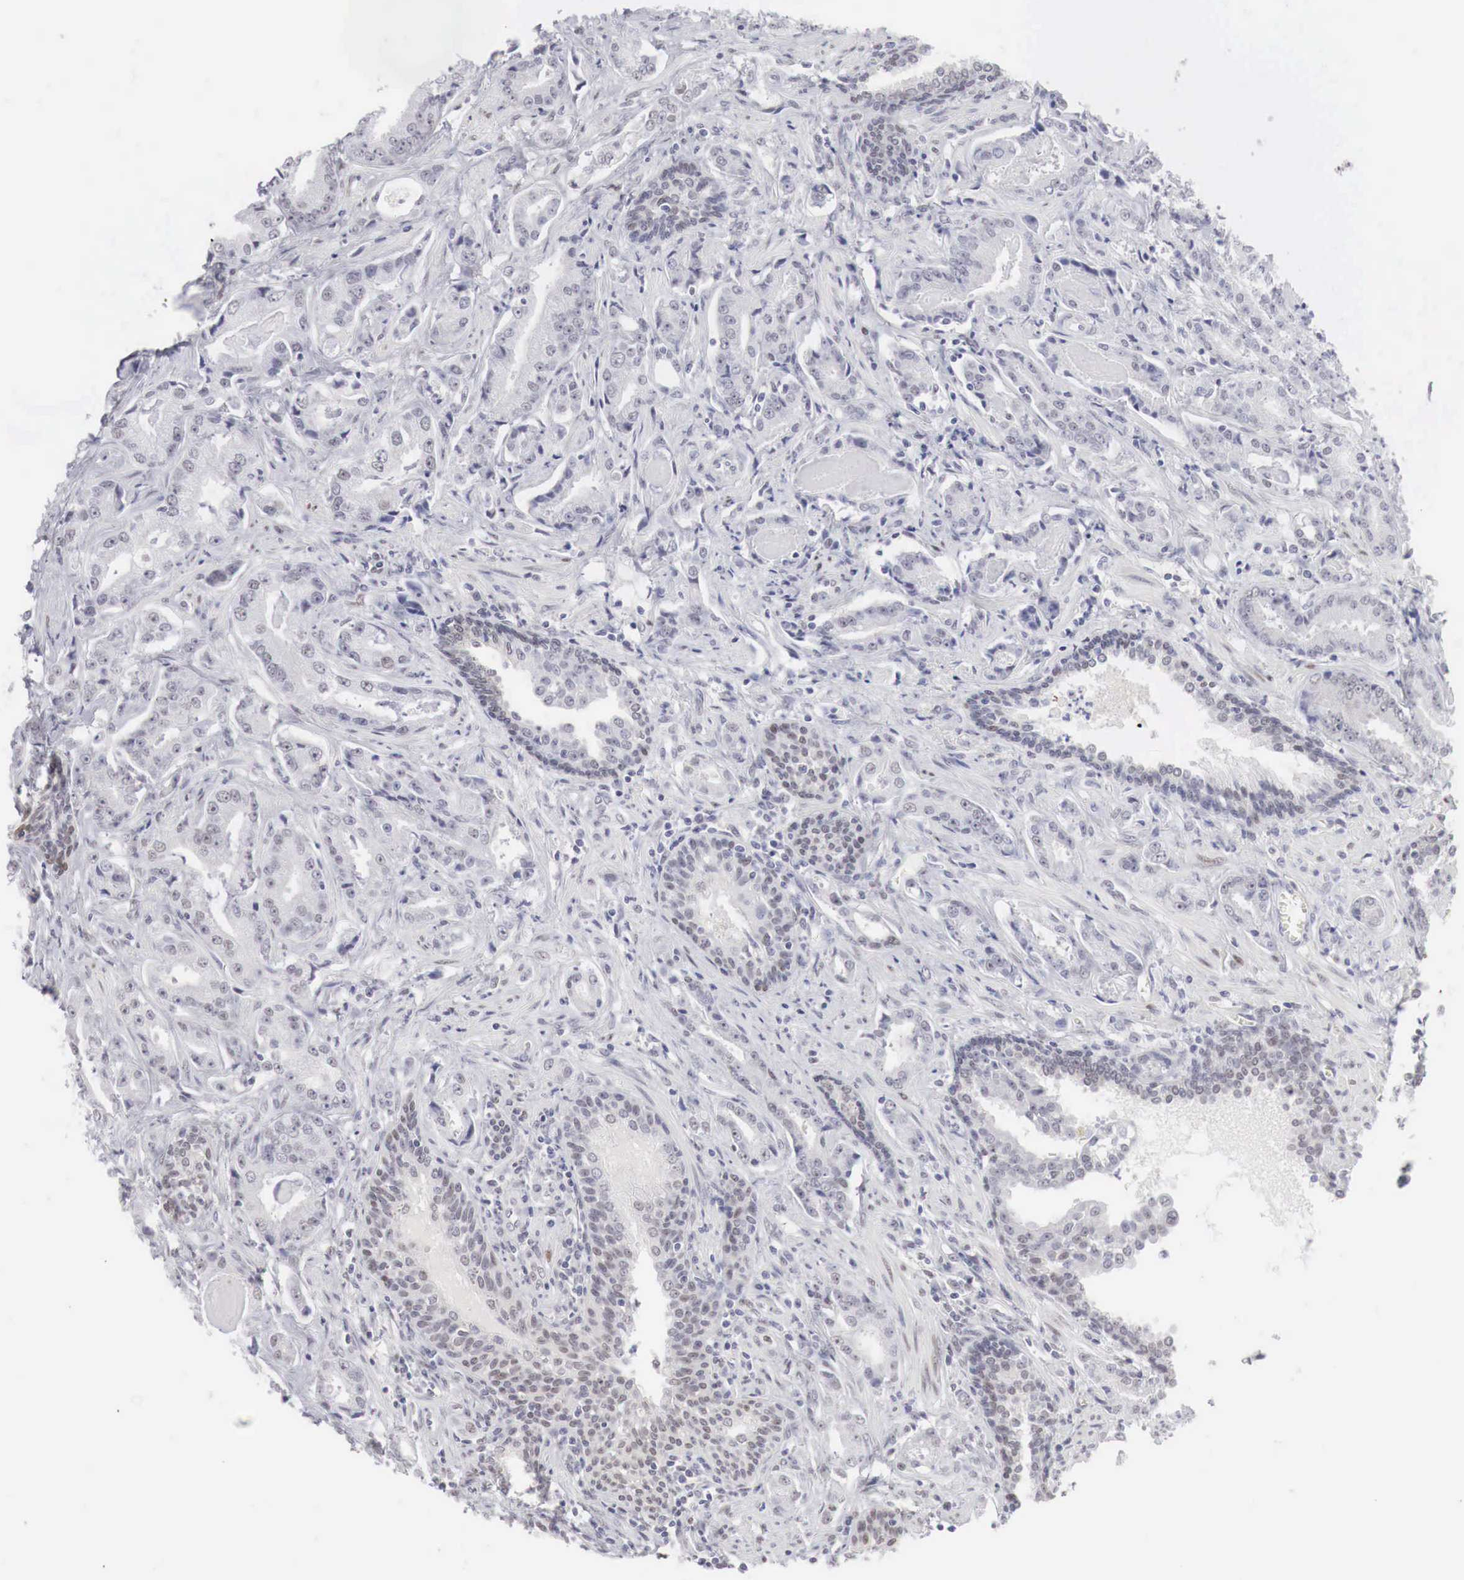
{"staining": {"intensity": "negative", "quantity": "none", "location": "none"}, "tissue": "prostate cancer", "cell_type": "Tumor cells", "image_type": "cancer", "snomed": [{"axis": "morphology", "description": "Adenocarcinoma, Low grade"}, {"axis": "topography", "description": "Prostate"}], "caption": "Immunohistochemistry (IHC) histopathology image of neoplastic tissue: prostate adenocarcinoma (low-grade) stained with DAB shows no significant protein expression in tumor cells. (Stains: DAB IHC with hematoxylin counter stain, Microscopy: brightfield microscopy at high magnification).", "gene": "FOXP2", "patient": {"sex": "male", "age": 65}}